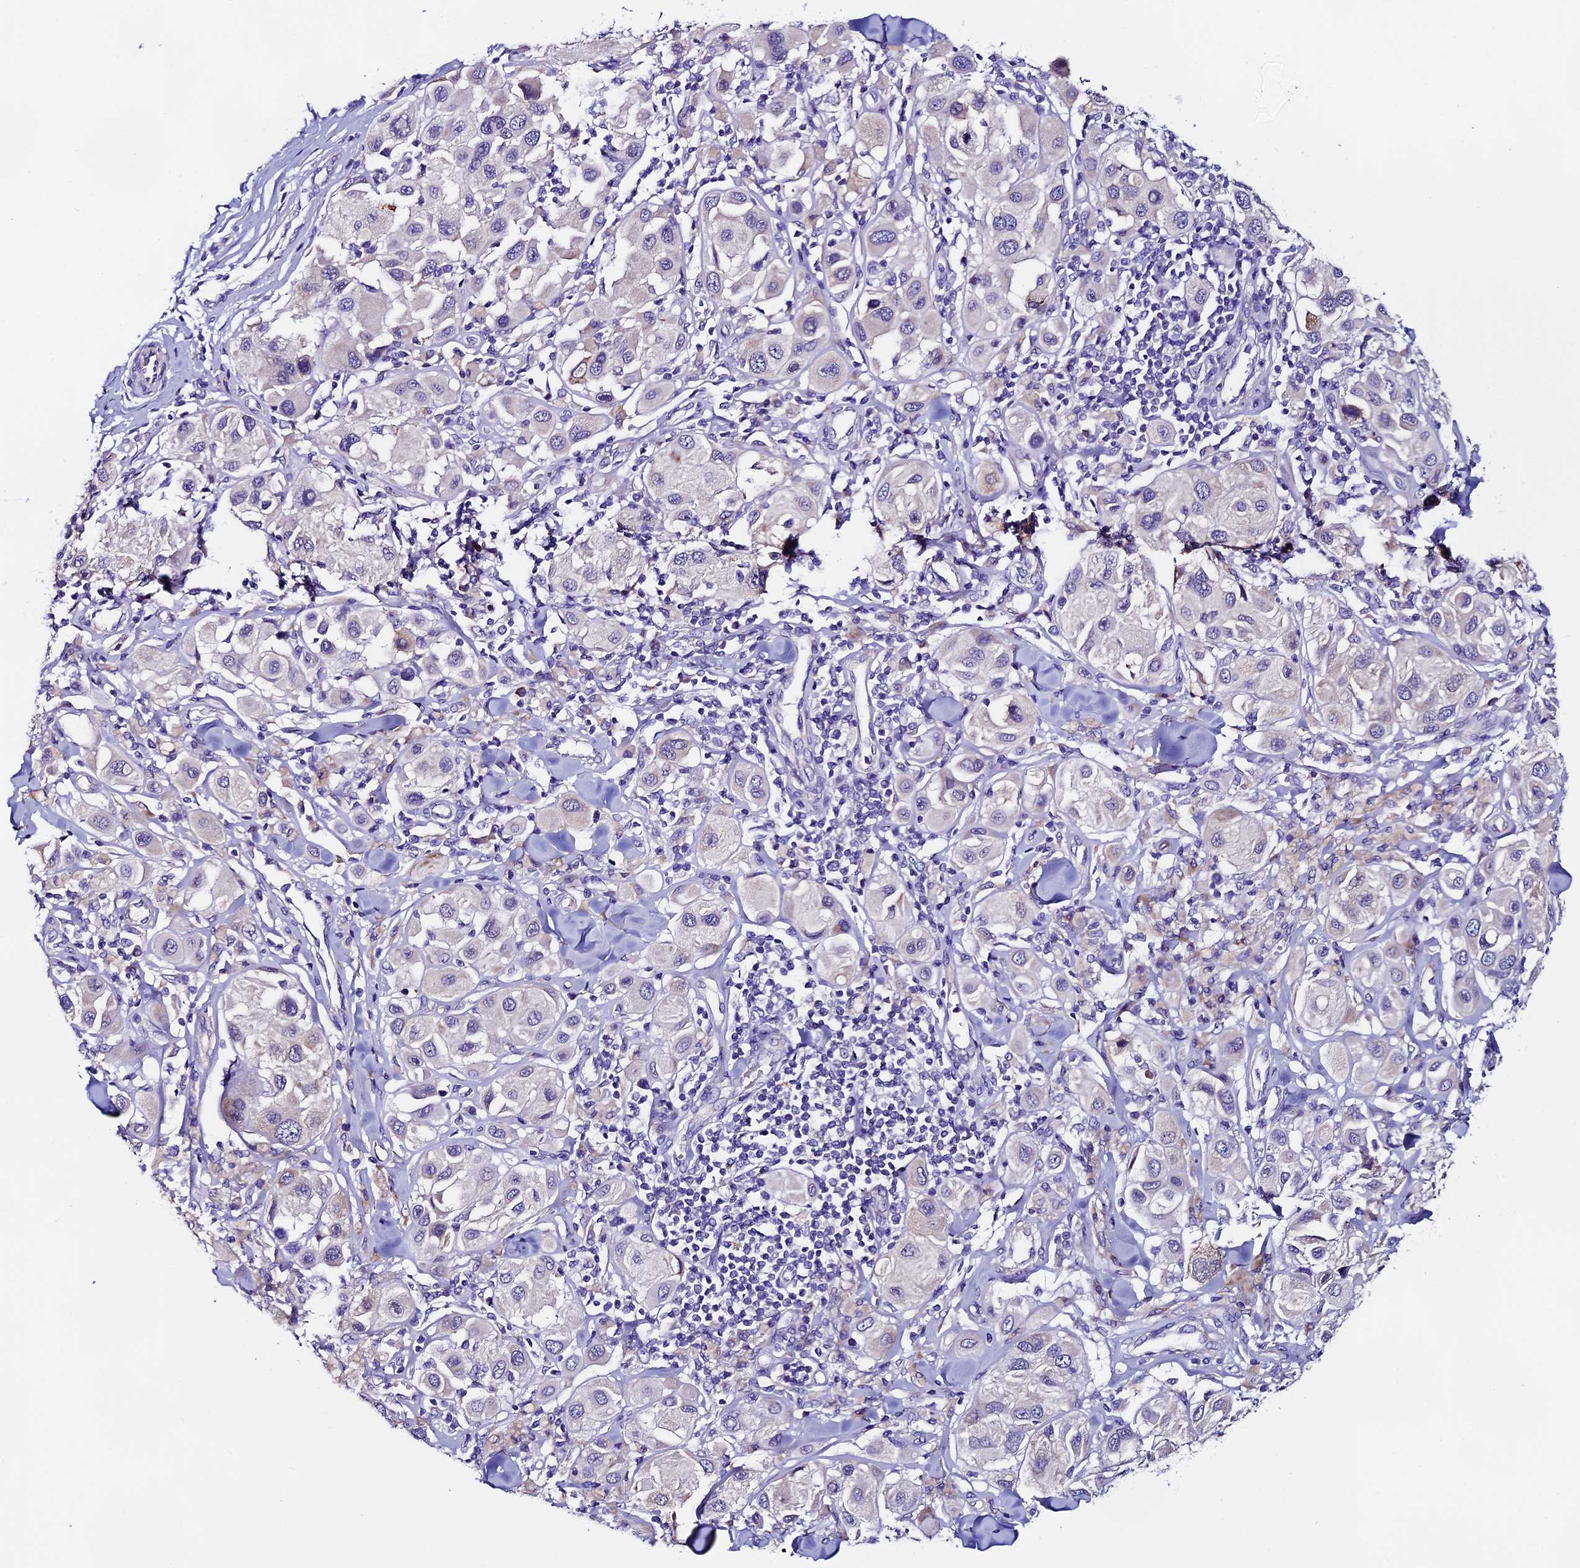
{"staining": {"intensity": "weak", "quantity": "<25%", "location": "cytoplasmic/membranous"}, "tissue": "melanoma", "cell_type": "Tumor cells", "image_type": "cancer", "snomed": [{"axis": "morphology", "description": "Malignant melanoma, Metastatic site"}, {"axis": "topography", "description": "Skin"}], "caption": "Immunohistochemical staining of human melanoma reveals no significant positivity in tumor cells.", "gene": "COMTD1", "patient": {"sex": "male", "age": 41}}